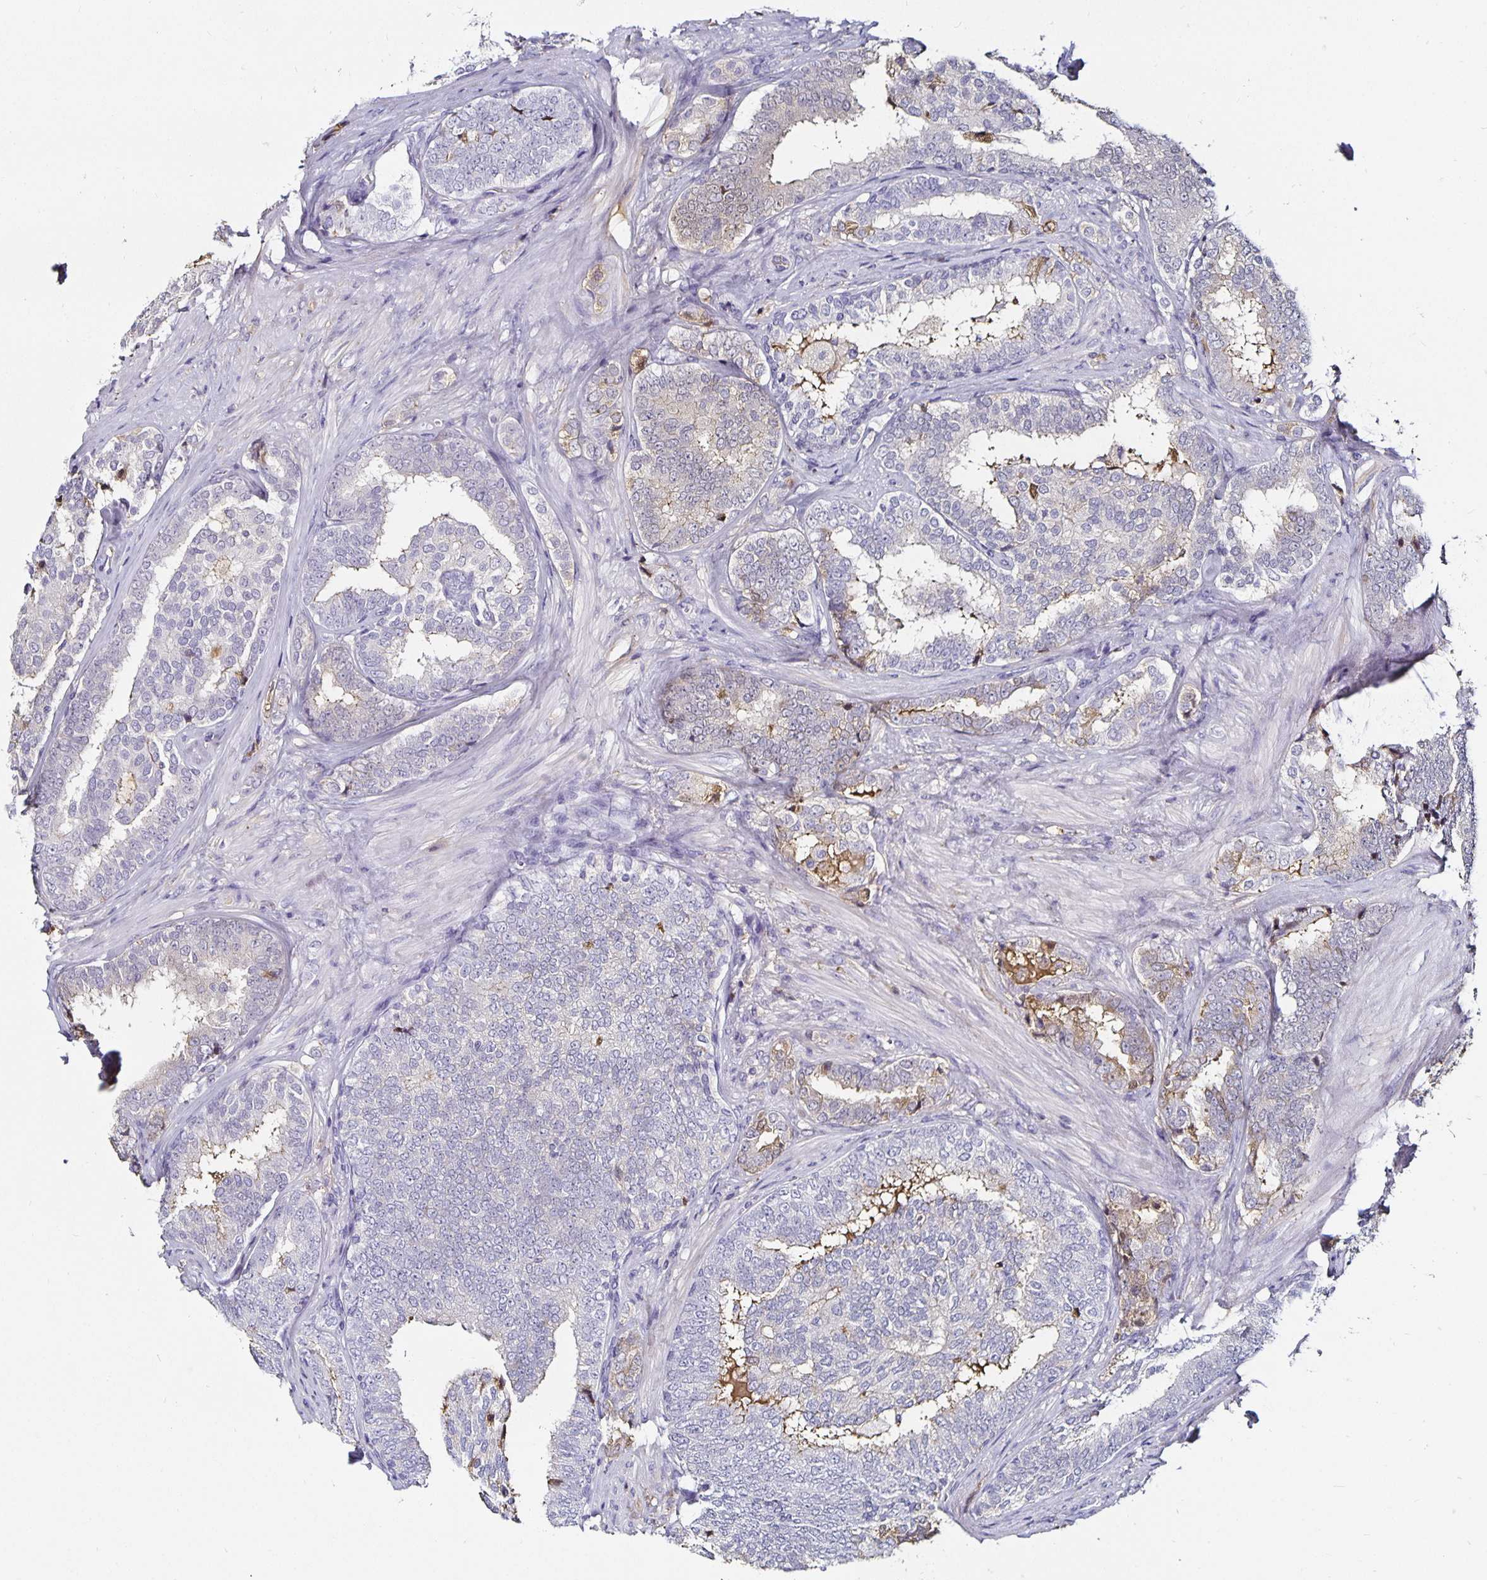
{"staining": {"intensity": "negative", "quantity": "none", "location": "none"}, "tissue": "prostate cancer", "cell_type": "Tumor cells", "image_type": "cancer", "snomed": [{"axis": "morphology", "description": "Adenocarcinoma, High grade"}, {"axis": "topography", "description": "Prostate"}], "caption": "This micrograph is of prostate high-grade adenocarcinoma stained with immunohistochemistry (IHC) to label a protein in brown with the nuclei are counter-stained blue. There is no expression in tumor cells.", "gene": "TTR", "patient": {"sex": "male", "age": 72}}